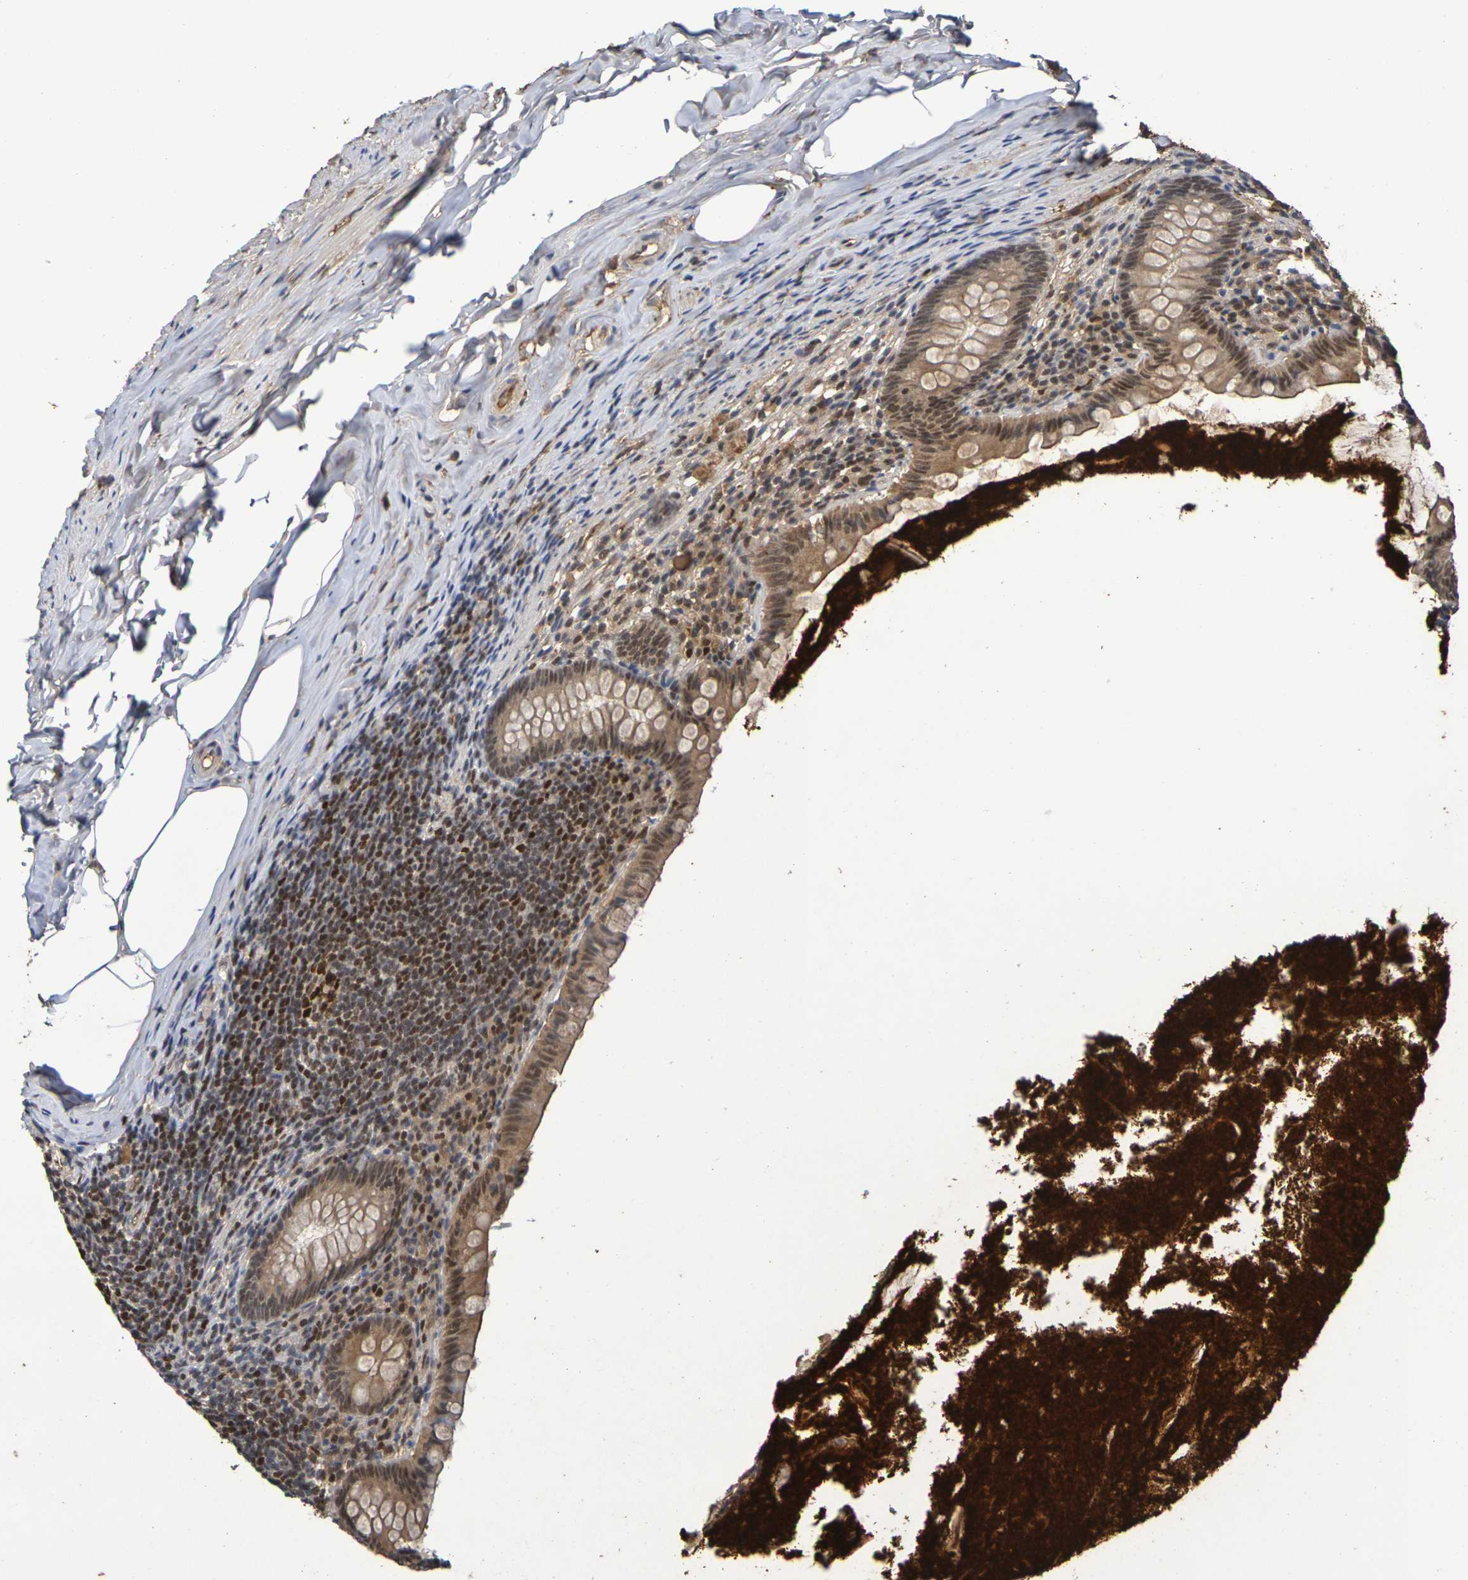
{"staining": {"intensity": "moderate", "quantity": ">75%", "location": "cytoplasmic/membranous,nuclear"}, "tissue": "appendix", "cell_type": "Glandular cells", "image_type": "normal", "snomed": [{"axis": "morphology", "description": "Normal tissue, NOS"}, {"axis": "topography", "description": "Appendix"}], "caption": "The photomicrograph displays staining of benign appendix, revealing moderate cytoplasmic/membranous,nuclear protein expression (brown color) within glandular cells. (brown staining indicates protein expression, while blue staining denotes nuclei).", "gene": "TERF2", "patient": {"sex": "male", "age": 52}}